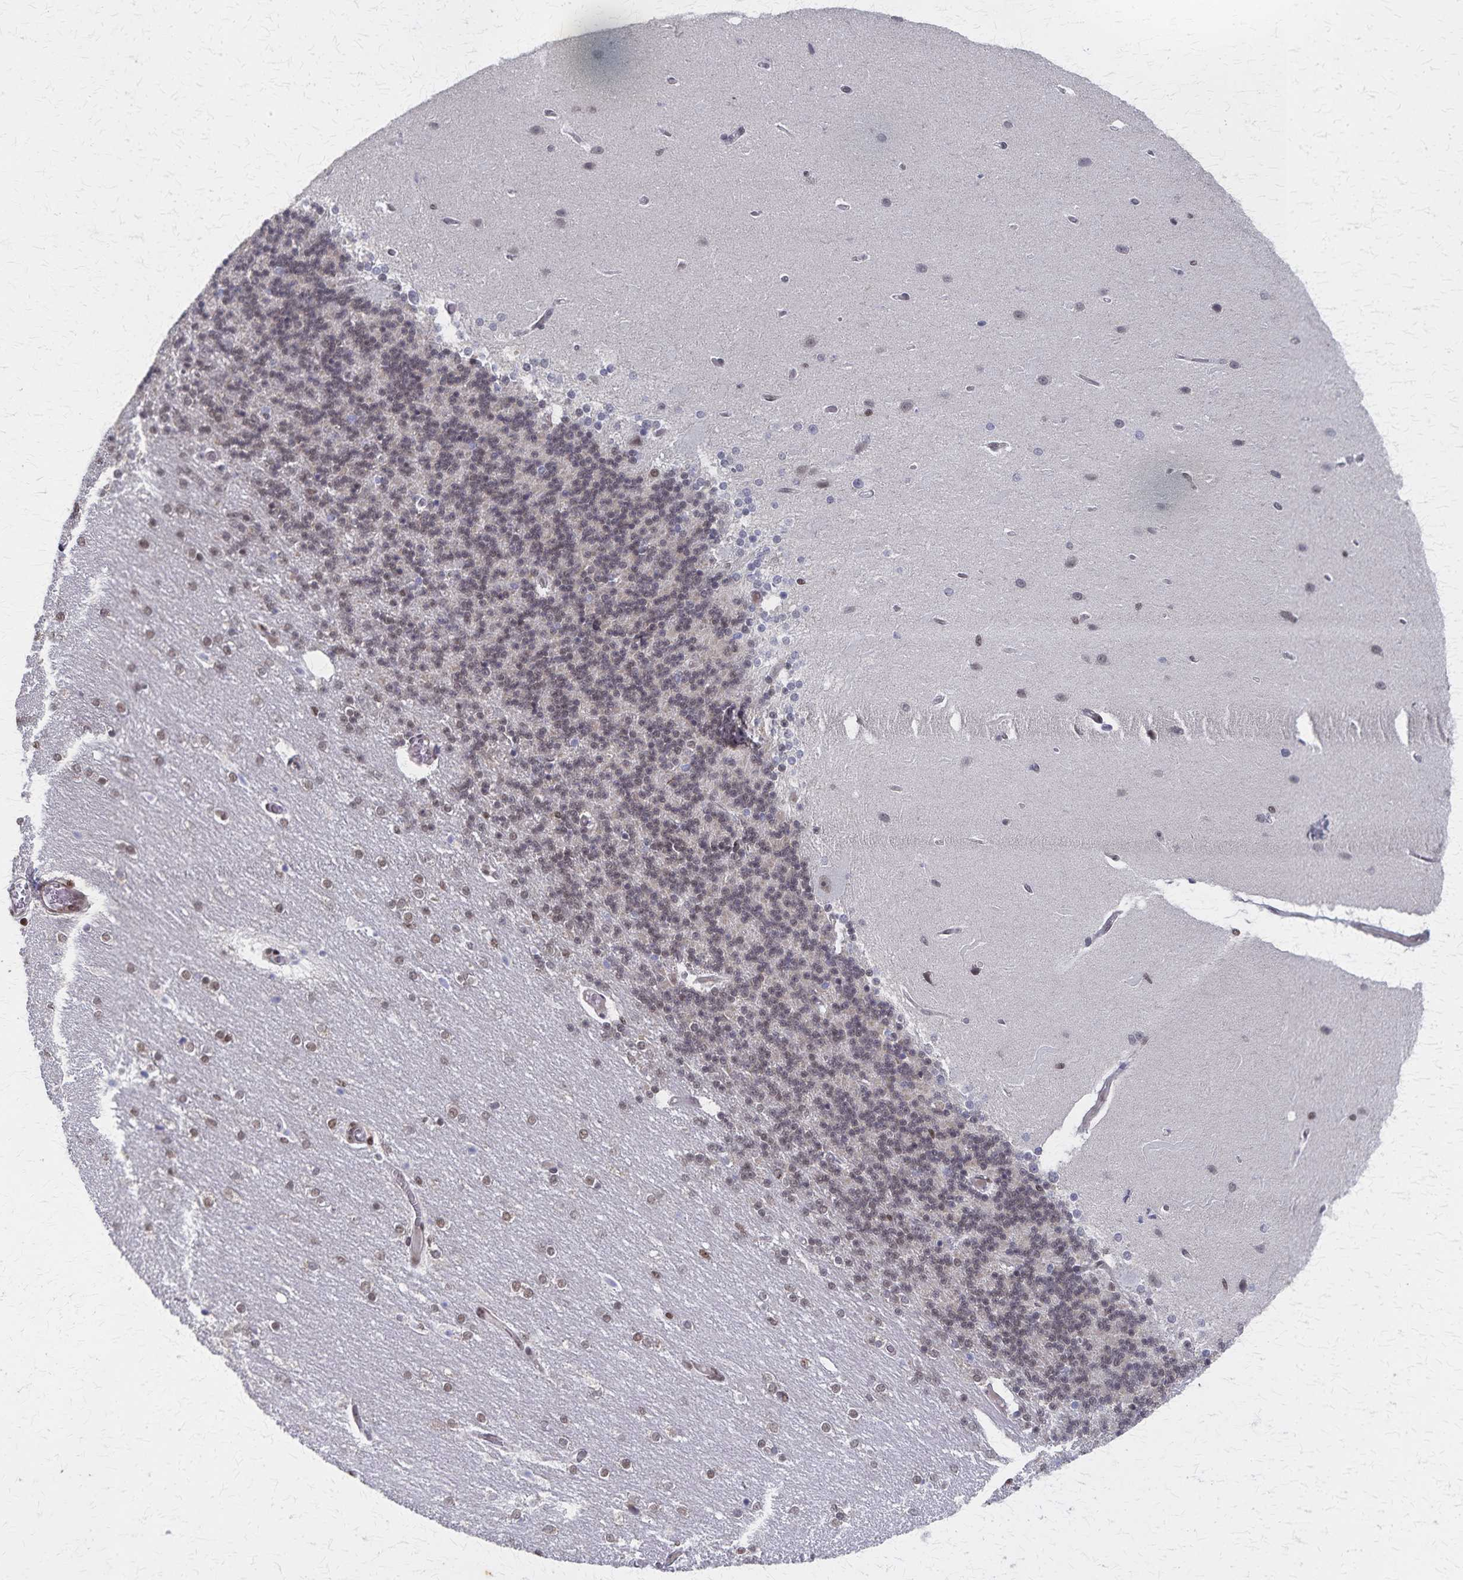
{"staining": {"intensity": "weak", "quantity": "25%-75%", "location": "nuclear"}, "tissue": "cerebellum", "cell_type": "Cells in granular layer", "image_type": "normal", "snomed": [{"axis": "morphology", "description": "Normal tissue, NOS"}, {"axis": "topography", "description": "Cerebellum"}], "caption": "Cerebellum was stained to show a protein in brown. There is low levels of weak nuclear staining in approximately 25%-75% of cells in granular layer. The protein of interest is shown in brown color, while the nuclei are stained blue.", "gene": "GTF2B", "patient": {"sex": "female", "age": 54}}